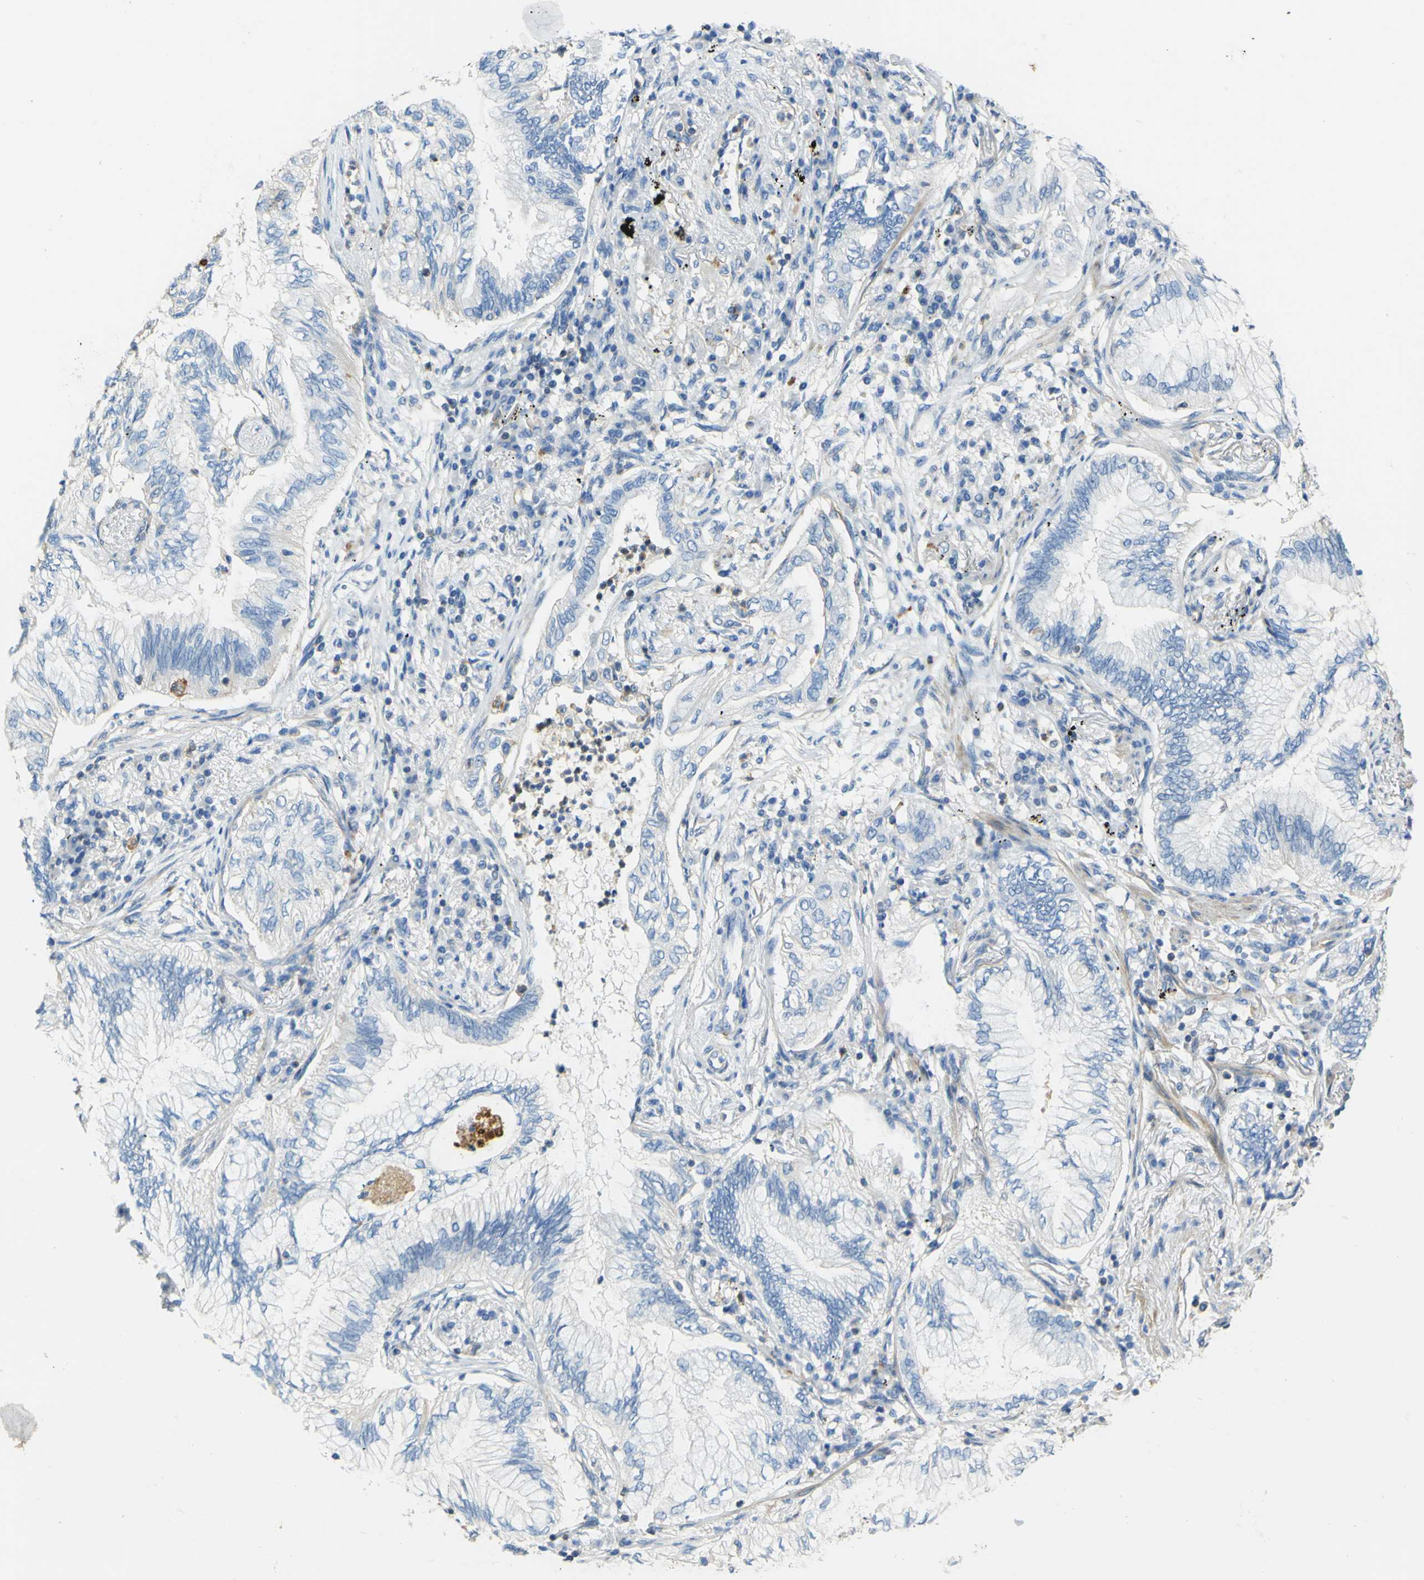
{"staining": {"intensity": "negative", "quantity": "none", "location": "none"}, "tissue": "lung cancer", "cell_type": "Tumor cells", "image_type": "cancer", "snomed": [{"axis": "morphology", "description": "Normal tissue, NOS"}, {"axis": "morphology", "description": "Adenocarcinoma, NOS"}, {"axis": "topography", "description": "Bronchus"}, {"axis": "topography", "description": "Lung"}], "caption": "Tumor cells show no significant protein staining in lung cancer (adenocarcinoma).", "gene": "OGN", "patient": {"sex": "female", "age": 70}}